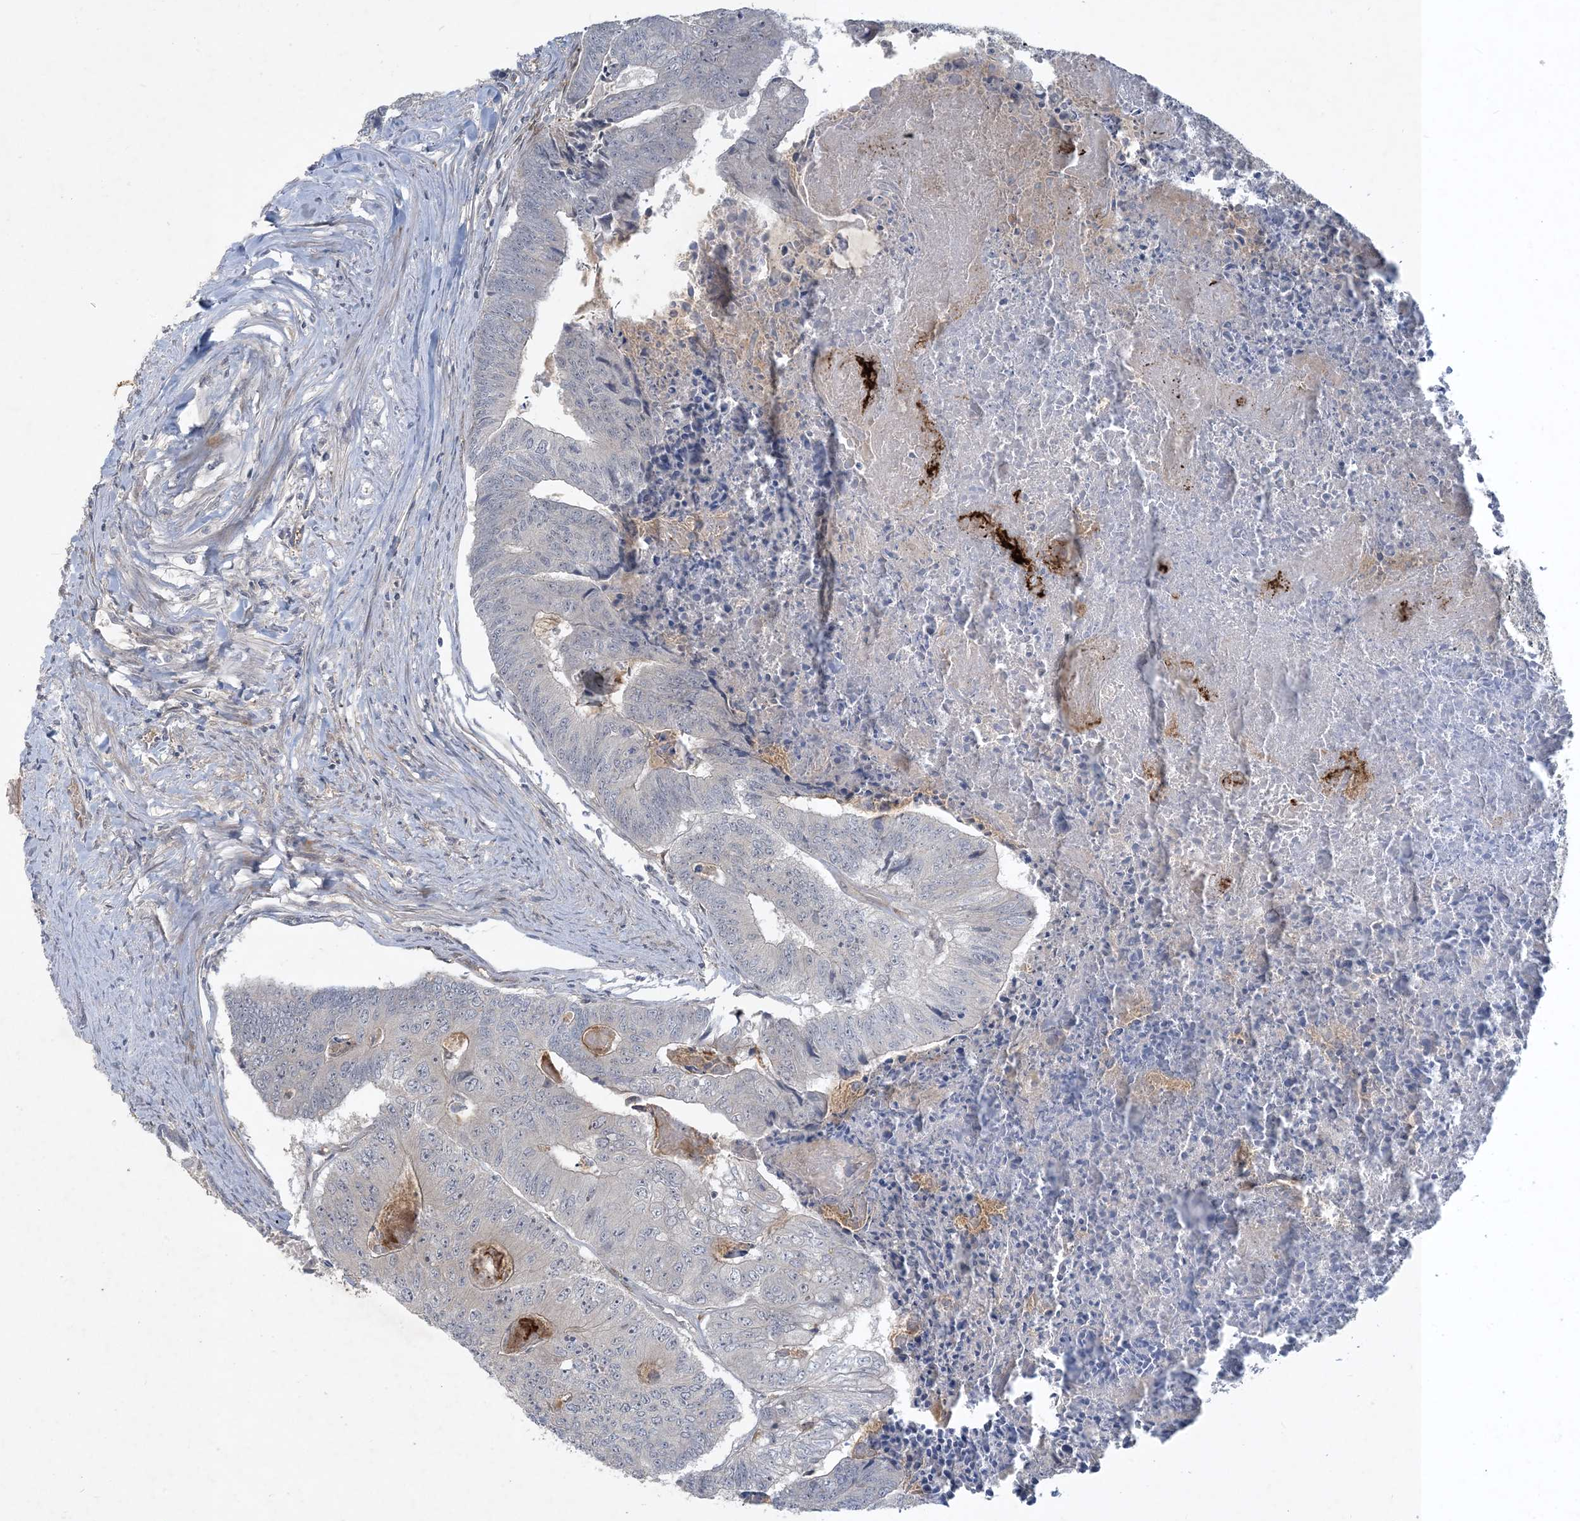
{"staining": {"intensity": "negative", "quantity": "none", "location": "none"}, "tissue": "colorectal cancer", "cell_type": "Tumor cells", "image_type": "cancer", "snomed": [{"axis": "morphology", "description": "Adenocarcinoma, NOS"}, {"axis": "topography", "description": "Colon"}], "caption": "The micrograph exhibits no staining of tumor cells in colorectal adenocarcinoma.", "gene": "CDS1", "patient": {"sex": "female", "age": 67}}